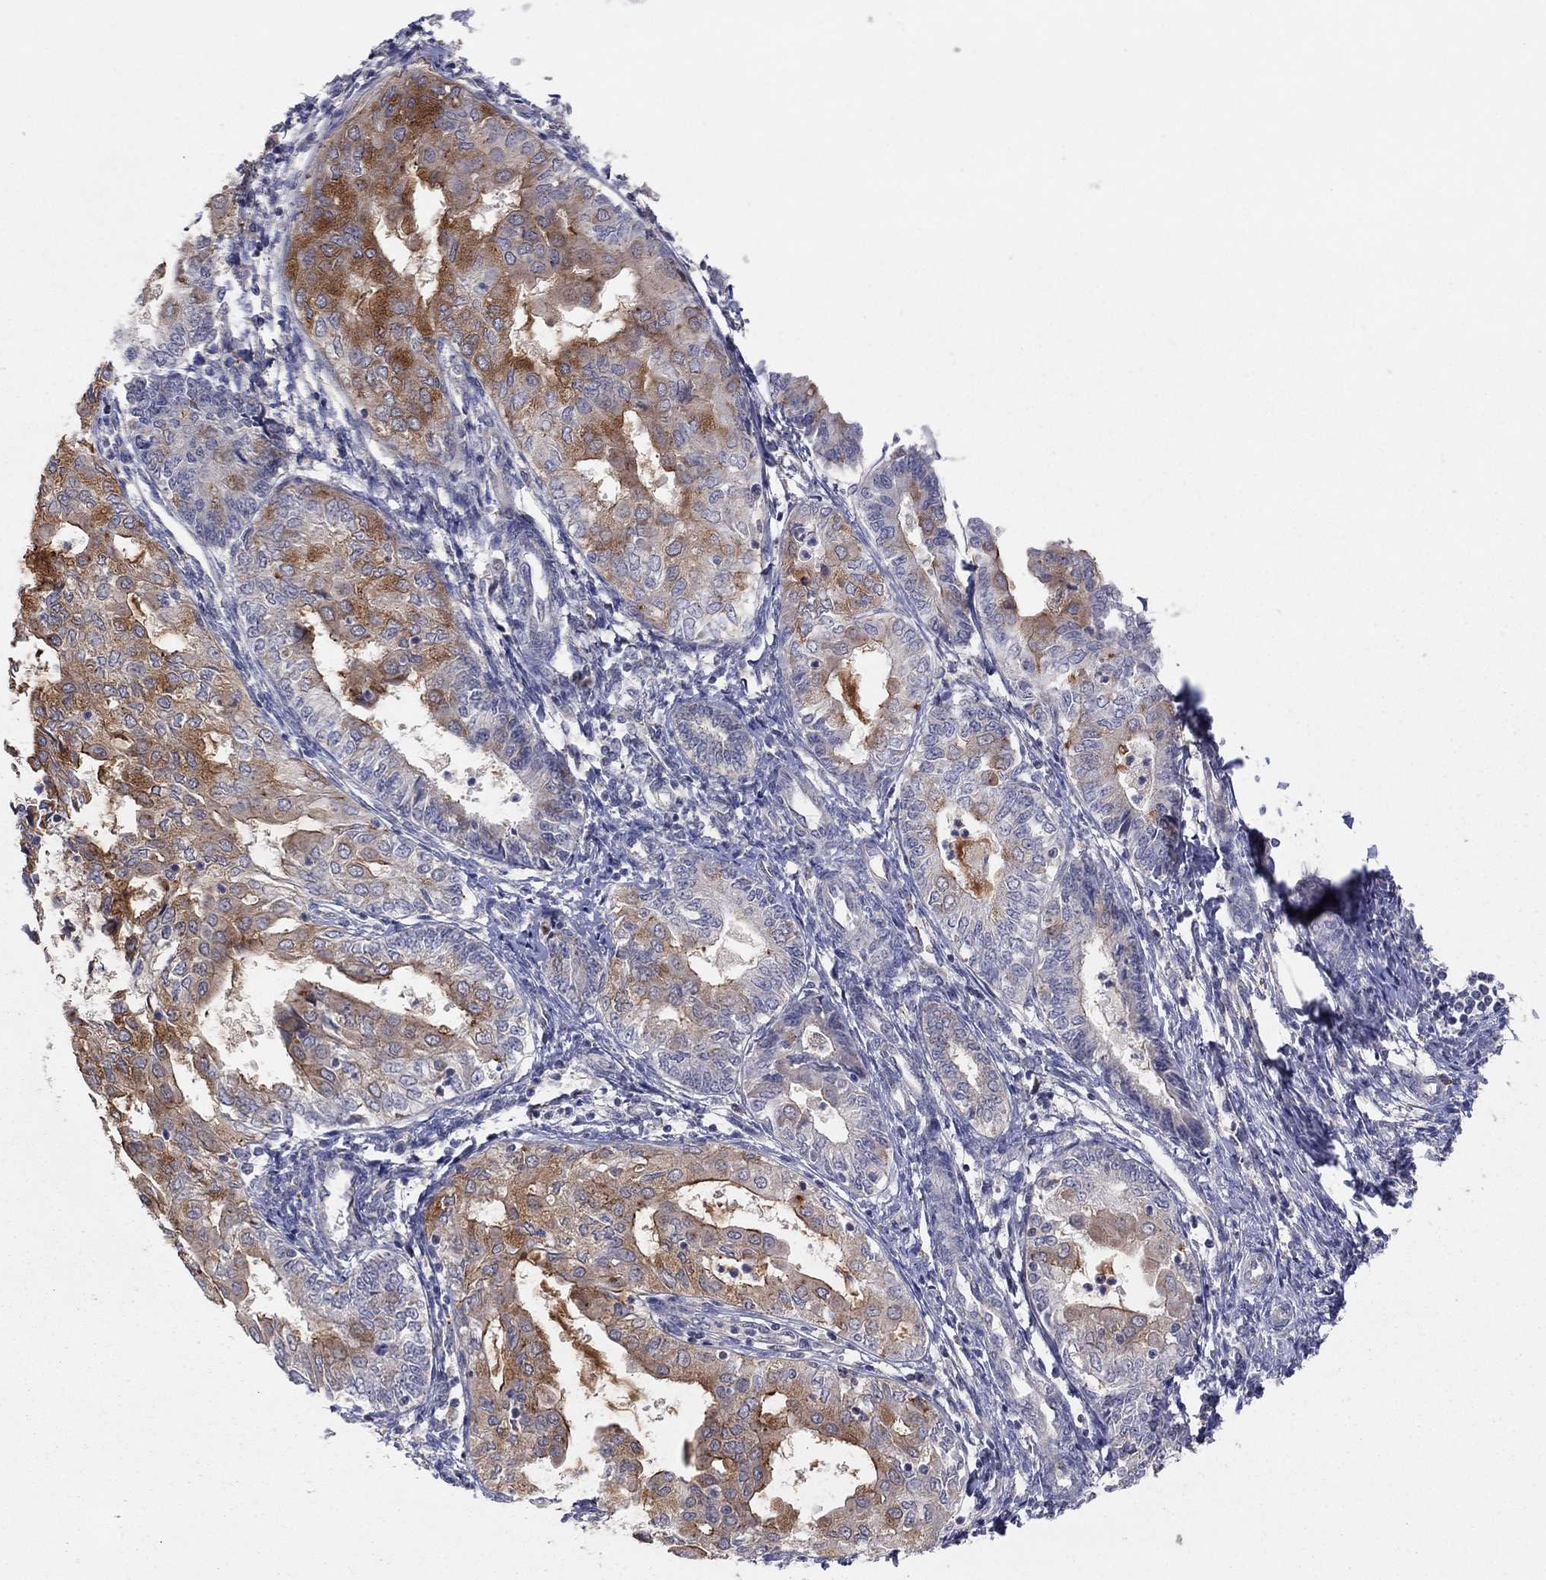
{"staining": {"intensity": "strong", "quantity": "25%-75%", "location": "cytoplasmic/membranous"}, "tissue": "endometrial cancer", "cell_type": "Tumor cells", "image_type": "cancer", "snomed": [{"axis": "morphology", "description": "Adenocarcinoma, NOS"}, {"axis": "topography", "description": "Endometrium"}], "caption": "Immunohistochemical staining of human endometrial cancer (adenocarcinoma) exhibits high levels of strong cytoplasmic/membranous protein expression in about 25%-75% of tumor cells. (DAB (3,3'-diaminobenzidine) IHC with brightfield microscopy, high magnification).", "gene": "CRACDL", "patient": {"sex": "female", "age": 68}}